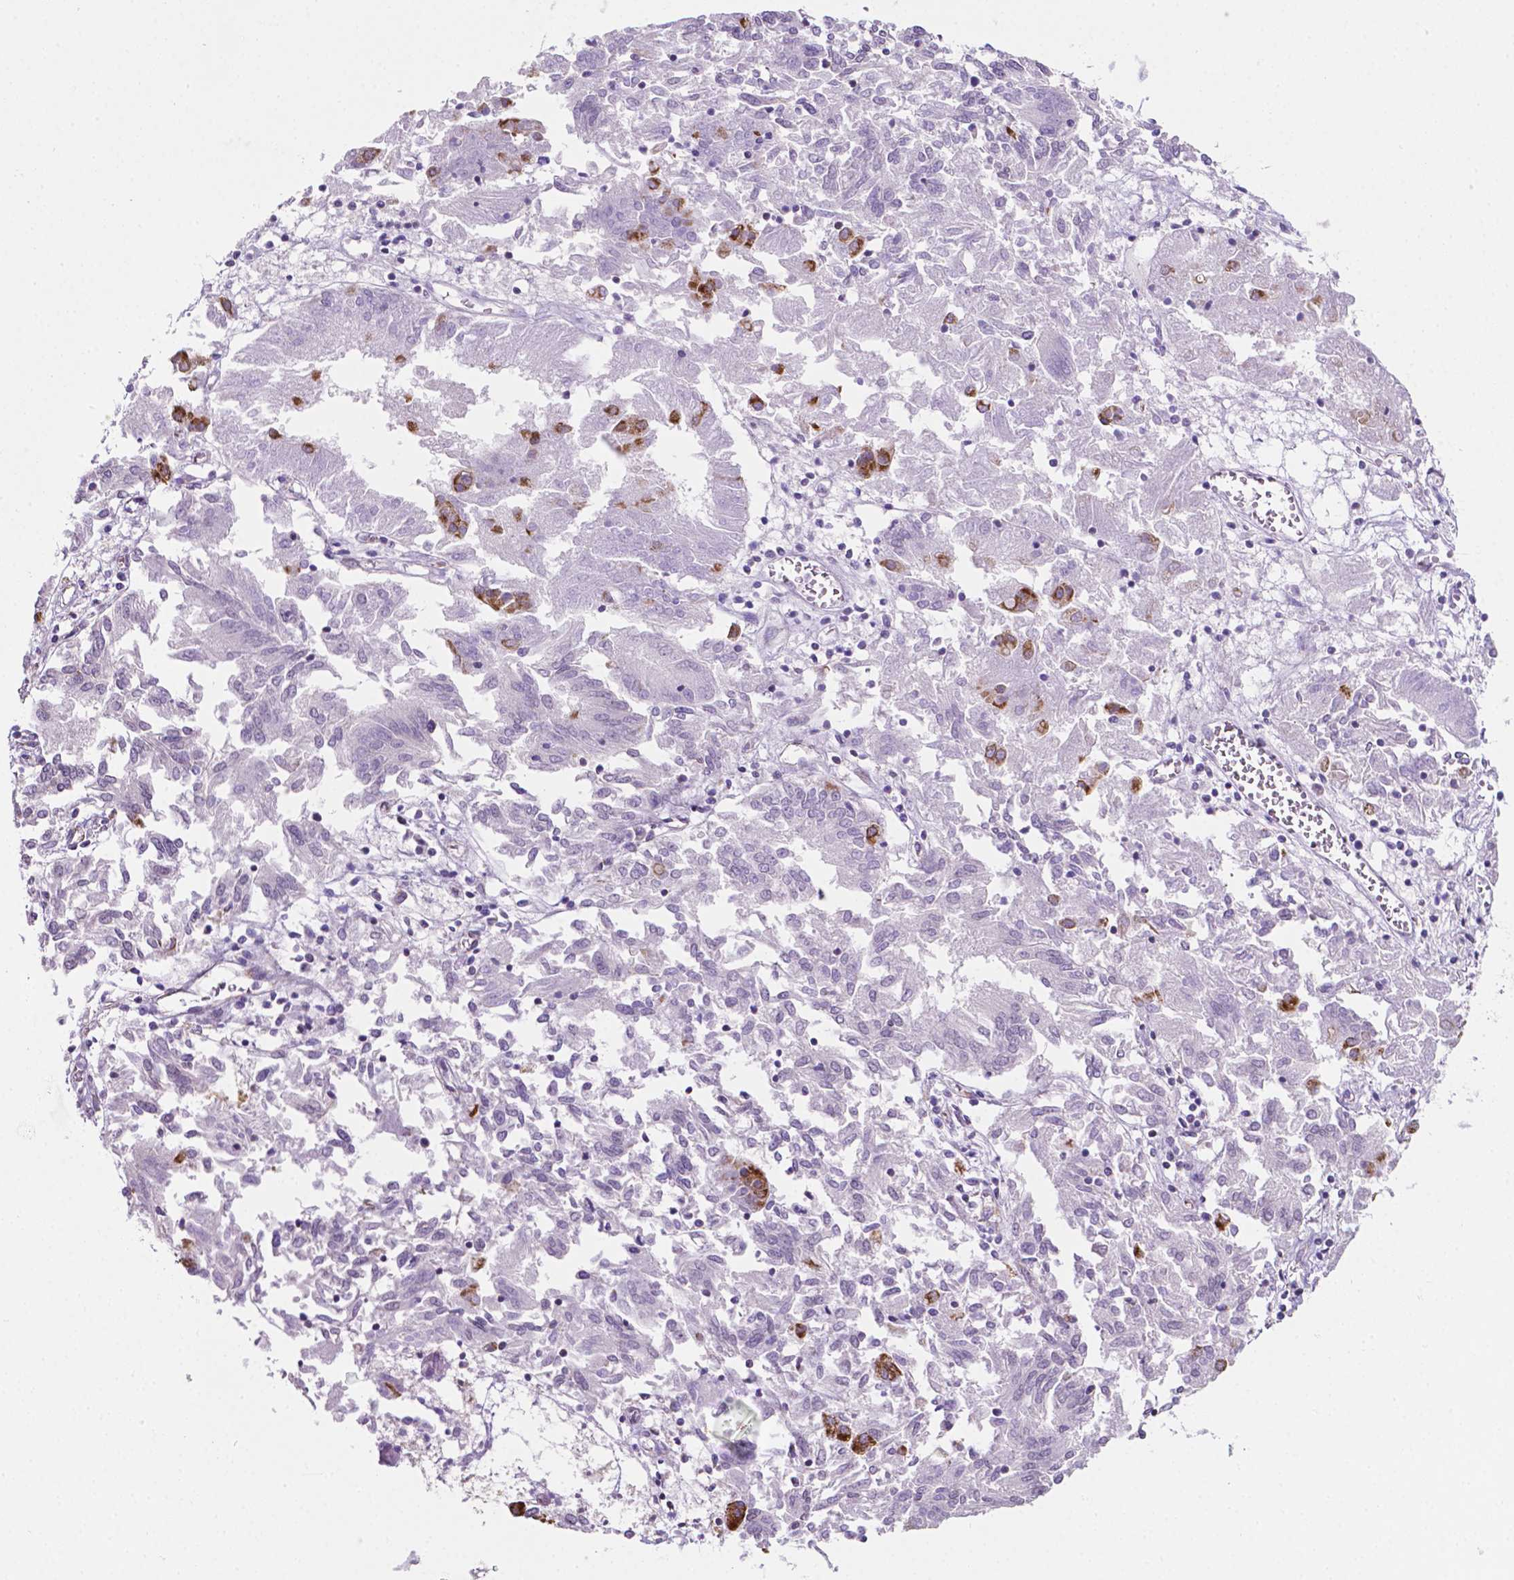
{"staining": {"intensity": "strong", "quantity": "25%-75%", "location": "cytoplasmic/membranous"}, "tissue": "endometrial cancer", "cell_type": "Tumor cells", "image_type": "cancer", "snomed": [{"axis": "morphology", "description": "Adenocarcinoma, NOS"}, {"axis": "topography", "description": "Endometrium"}], "caption": "Immunohistochemical staining of human endometrial cancer (adenocarcinoma) displays strong cytoplasmic/membranous protein positivity in approximately 25%-75% of tumor cells. Nuclei are stained in blue.", "gene": "RMDN3", "patient": {"sex": "female", "age": 54}}